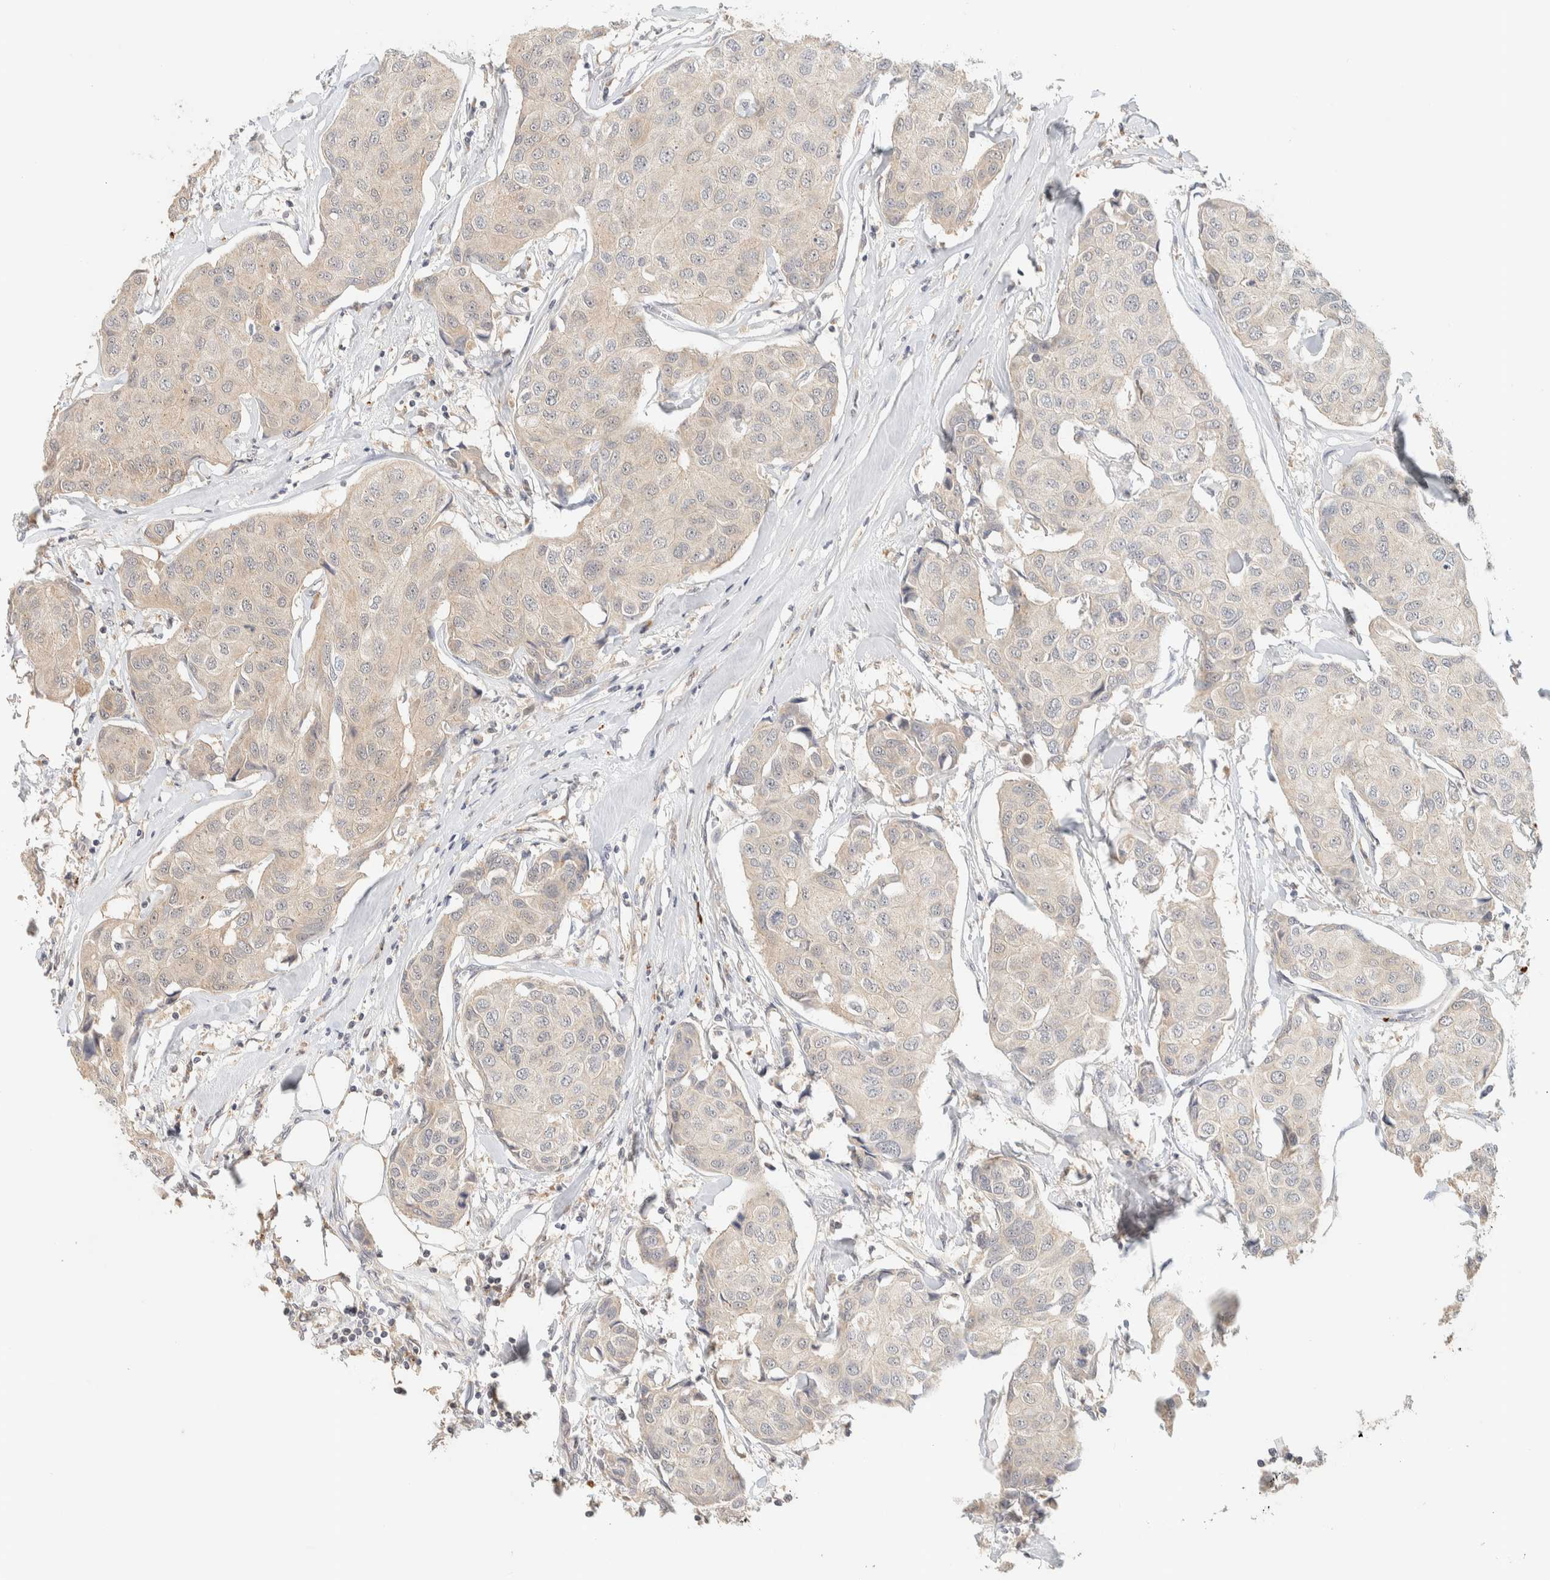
{"staining": {"intensity": "negative", "quantity": "none", "location": "none"}, "tissue": "breast cancer", "cell_type": "Tumor cells", "image_type": "cancer", "snomed": [{"axis": "morphology", "description": "Duct carcinoma"}, {"axis": "topography", "description": "Breast"}], "caption": "A micrograph of breast cancer stained for a protein shows no brown staining in tumor cells.", "gene": "ITPA", "patient": {"sex": "female", "age": 80}}